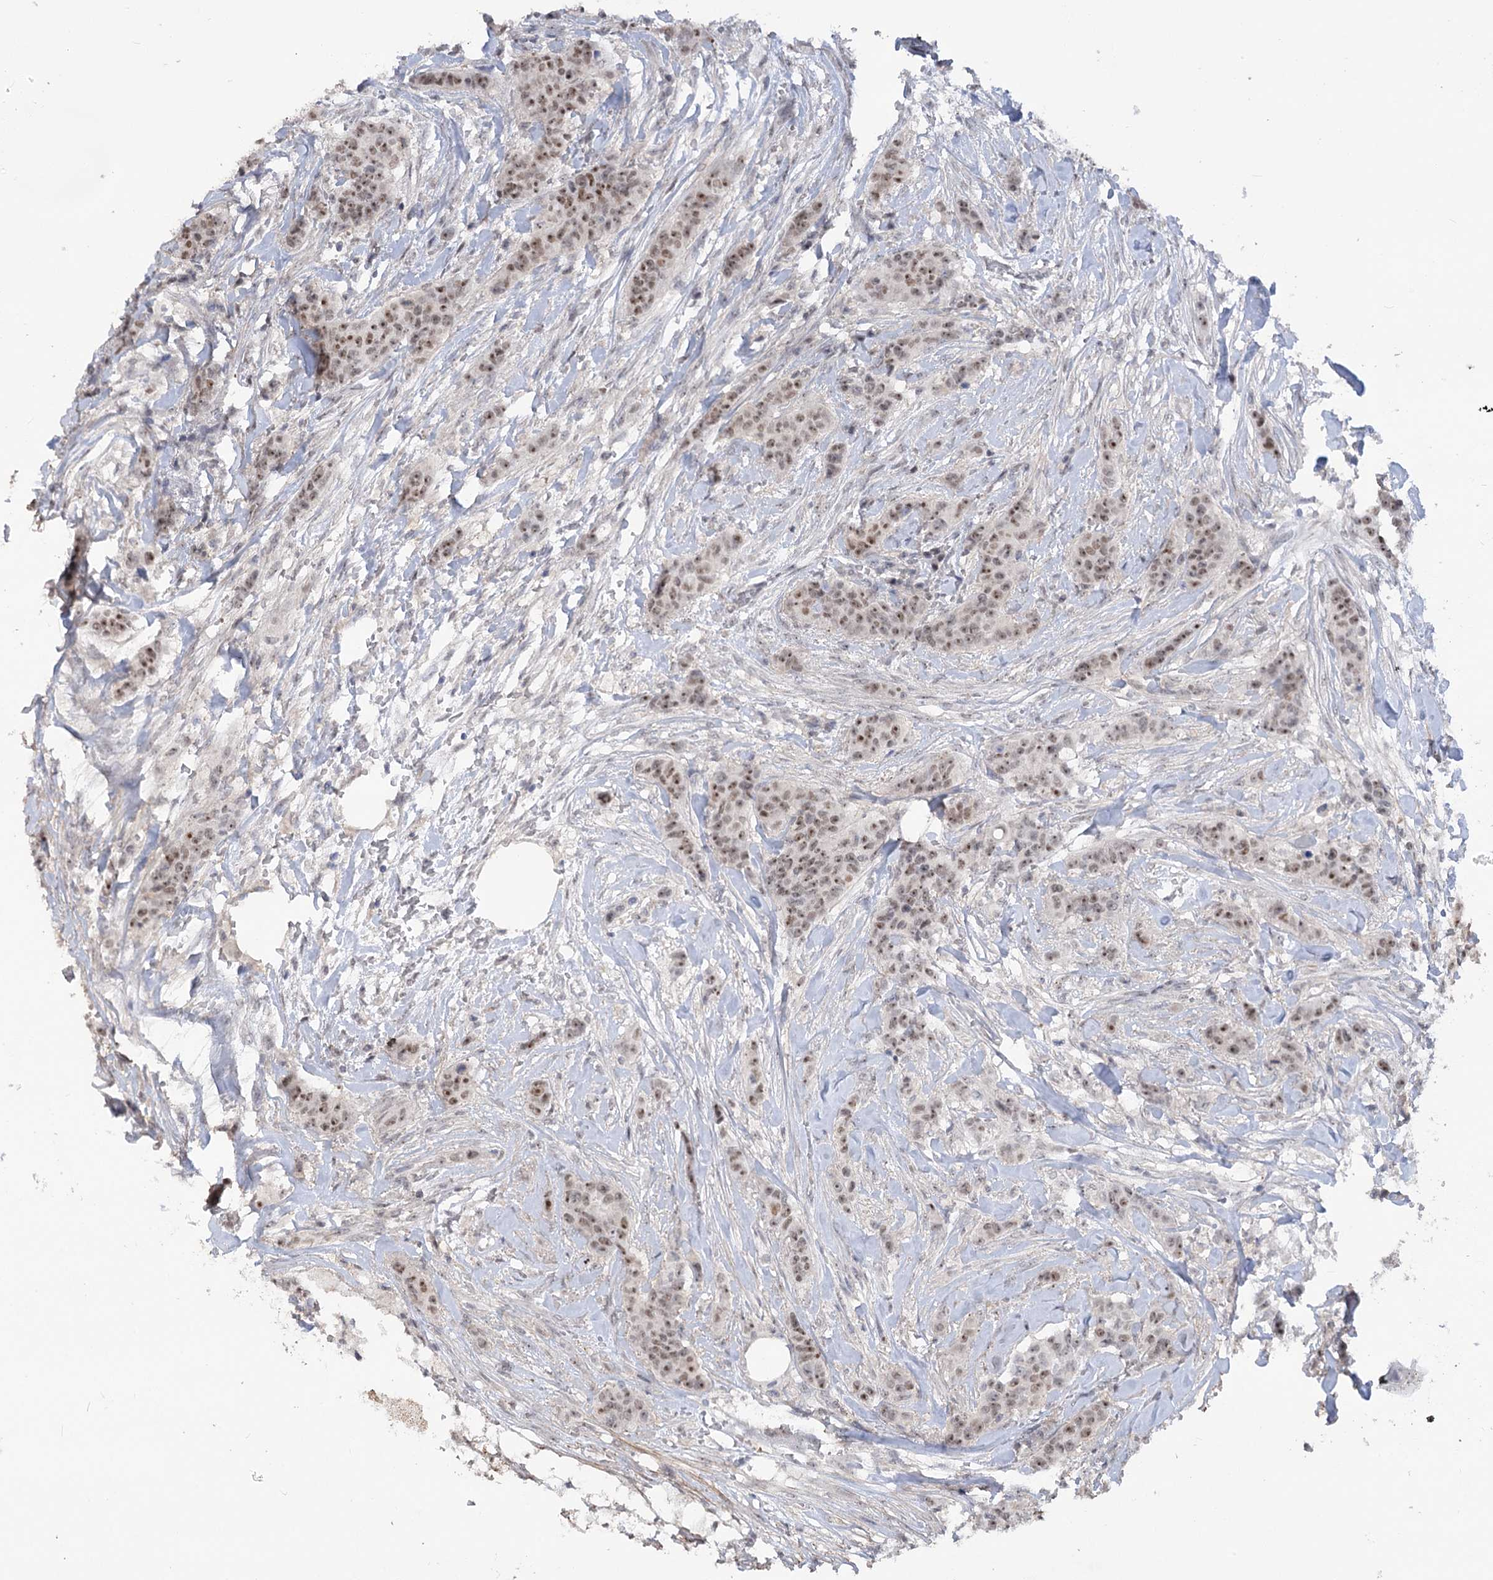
{"staining": {"intensity": "moderate", "quantity": ">75%", "location": "nuclear"}, "tissue": "breast cancer", "cell_type": "Tumor cells", "image_type": "cancer", "snomed": [{"axis": "morphology", "description": "Duct carcinoma"}, {"axis": "topography", "description": "Breast"}], "caption": "A brown stain labels moderate nuclear expression of a protein in intraductal carcinoma (breast) tumor cells.", "gene": "ZSCAN23", "patient": {"sex": "female", "age": 40}}